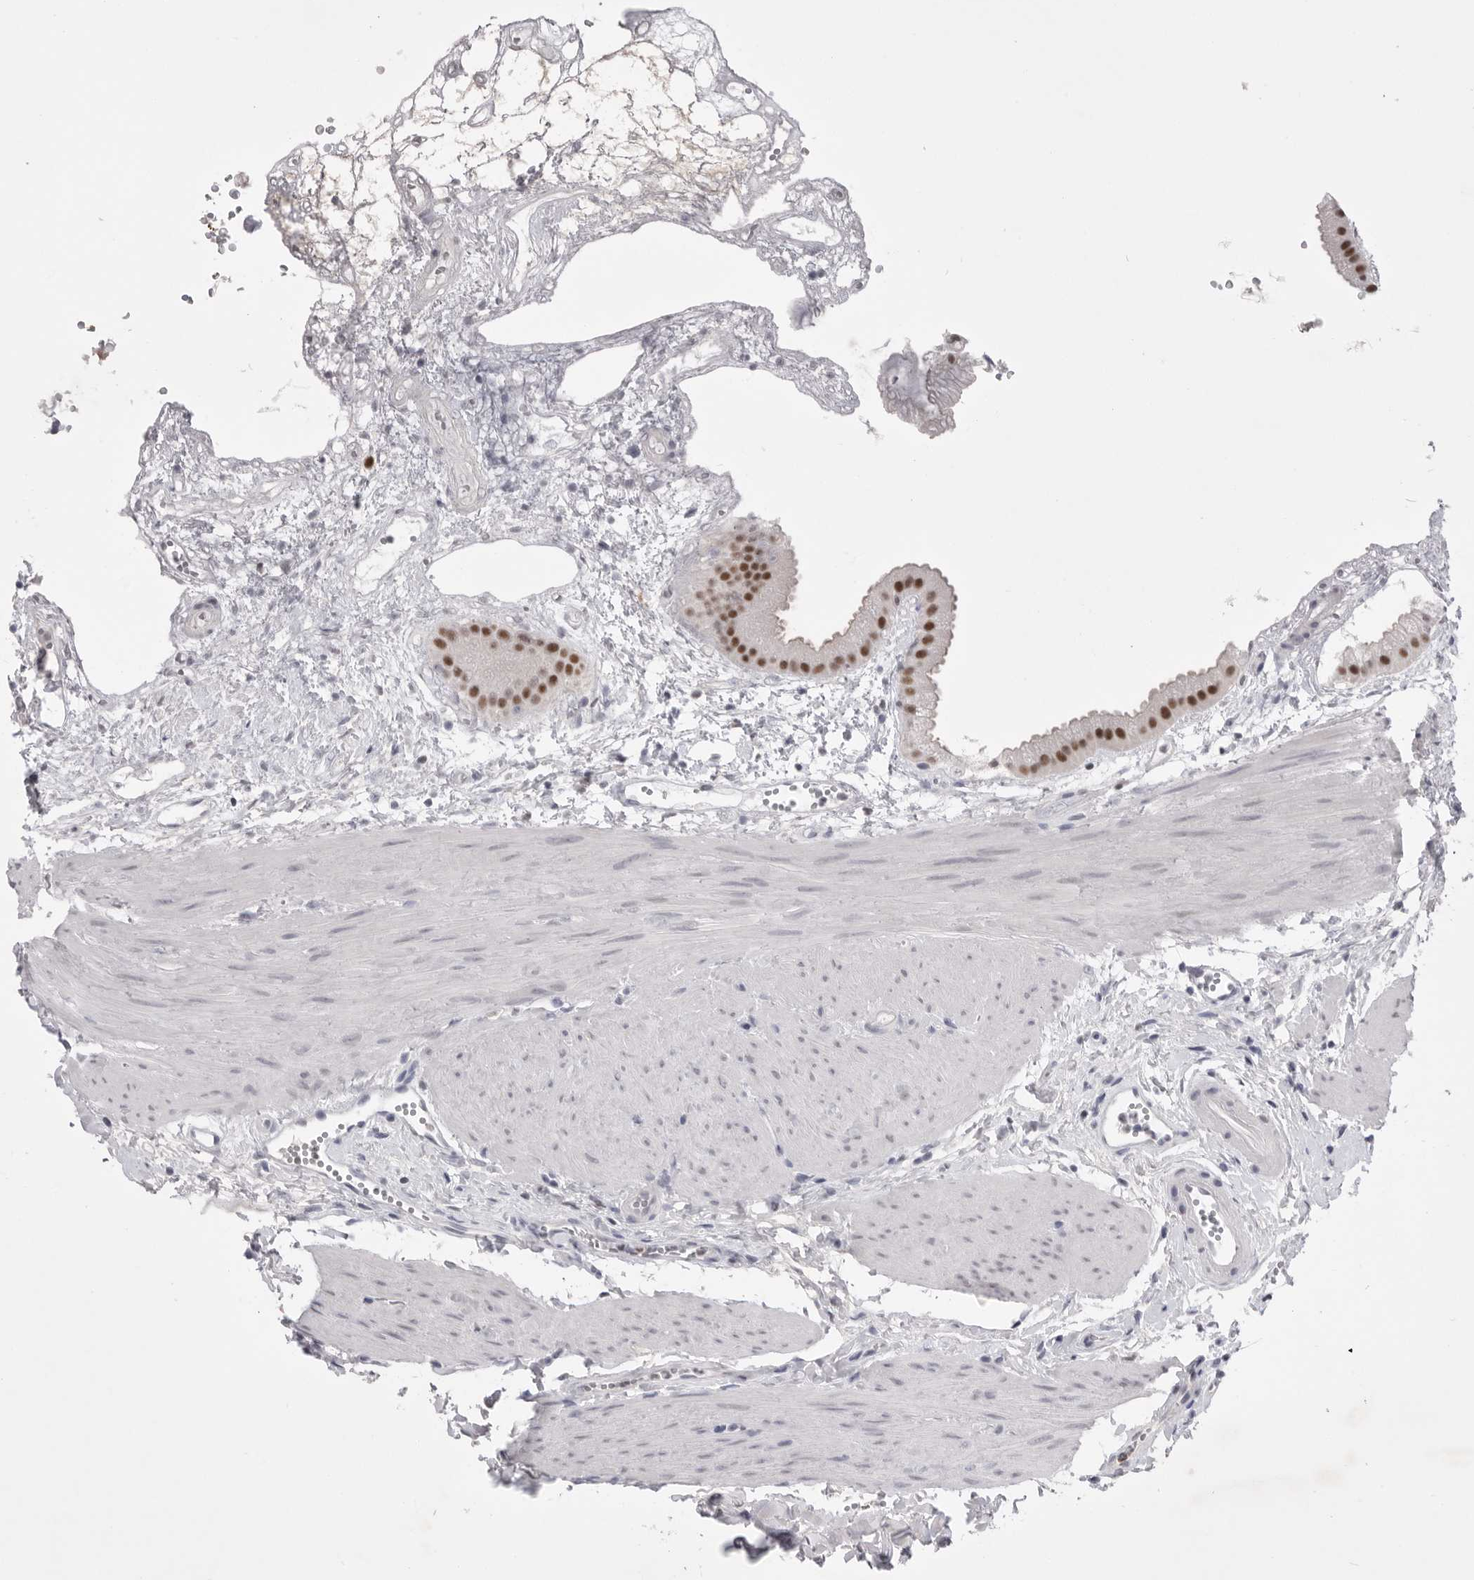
{"staining": {"intensity": "strong", "quantity": ">75%", "location": "nuclear"}, "tissue": "gallbladder", "cell_type": "Glandular cells", "image_type": "normal", "snomed": [{"axis": "morphology", "description": "Normal tissue, NOS"}, {"axis": "topography", "description": "Gallbladder"}], "caption": "Immunohistochemistry (IHC) of unremarkable human gallbladder exhibits high levels of strong nuclear positivity in approximately >75% of glandular cells. (brown staining indicates protein expression, while blue staining denotes nuclei).", "gene": "ZBTB7B", "patient": {"sex": "female", "age": 64}}